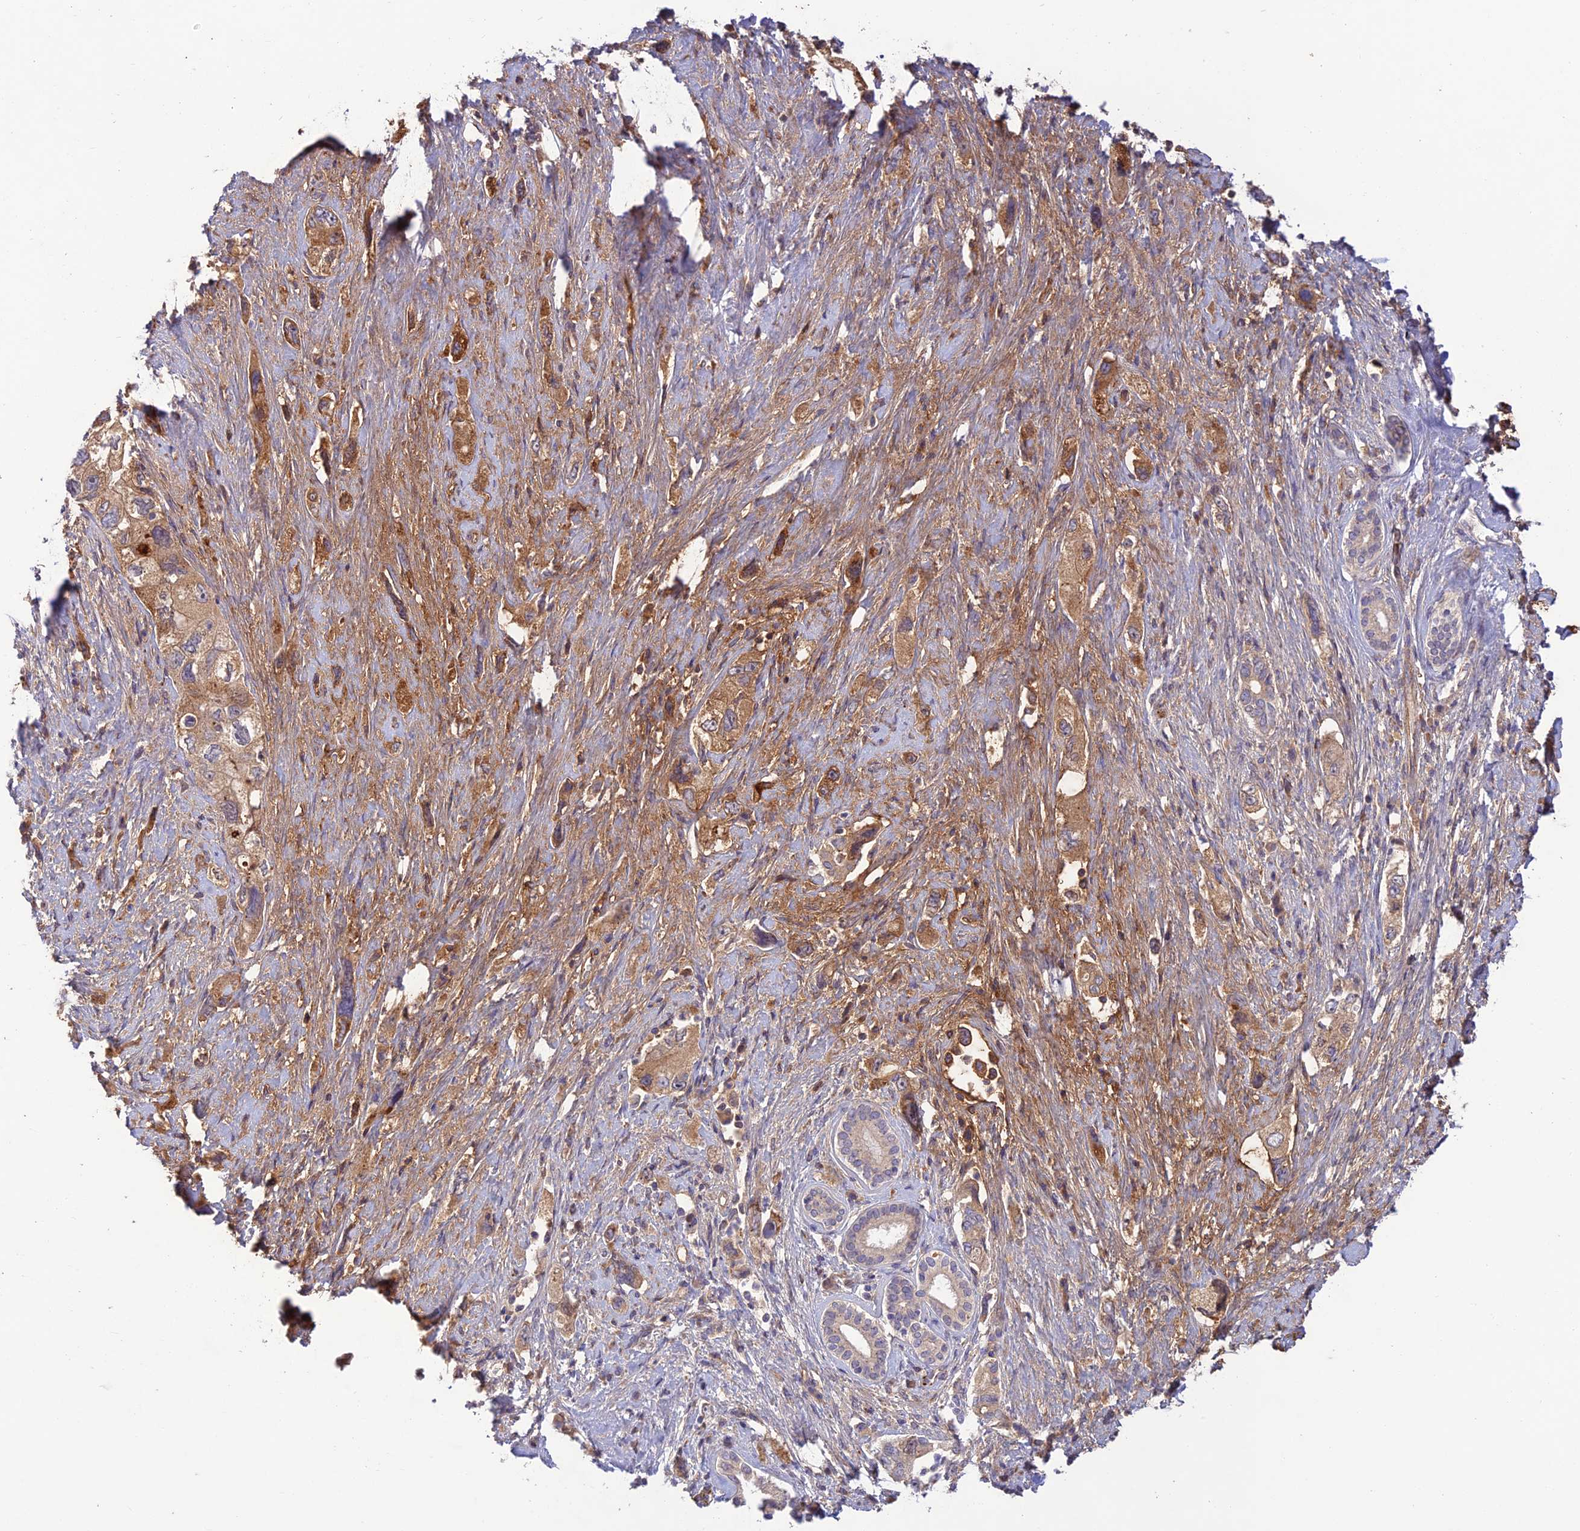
{"staining": {"intensity": "moderate", "quantity": ">75%", "location": "cytoplasmic/membranous"}, "tissue": "pancreatic cancer", "cell_type": "Tumor cells", "image_type": "cancer", "snomed": [{"axis": "morphology", "description": "Adenocarcinoma, NOS"}, {"axis": "topography", "description": "Pancreas"}], "caption": "Pancreatic cancer (adenocarcinoma) was stained to show a protein in brown. There is medium levels of moderate cytoplasmic/membranous staining in about >75% of tumor cells. Nuclei are stained in blue.", "gene": "ST8SIA5", "patient": {"sex": "female", "age": 73}}